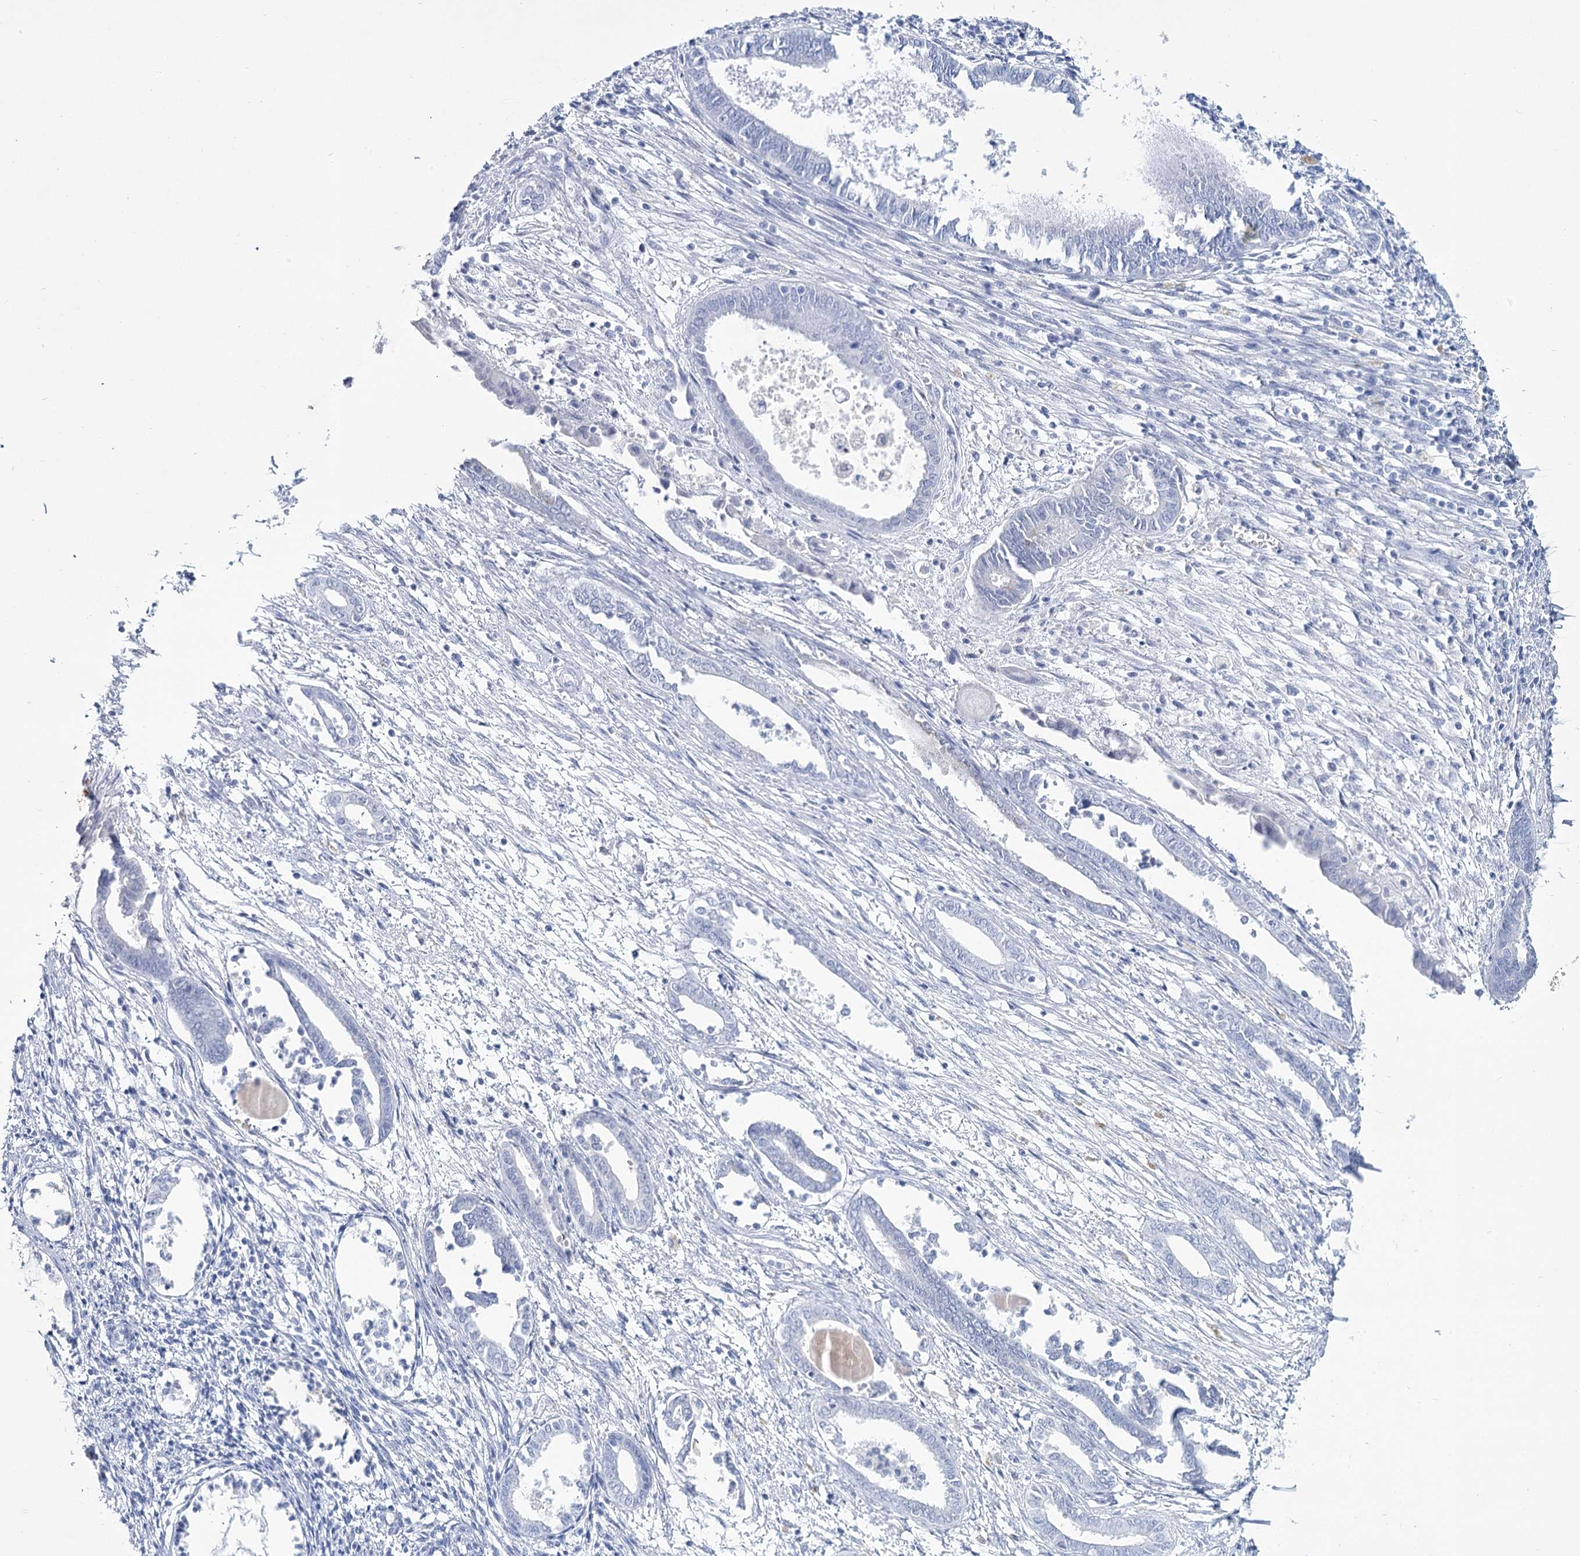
{"staining": {"intensity": "negative", "quantity": "none", "location": "none"}, "tissue": "endometrium", "cell_type": "Cells in endometrial stroma", "image_type": "normal", "snomed": [{"axis": "morphology", "description": "Normal tissue, NOS"}, {"axis": "topography", "description": "Endometrium"}], "caption": "IHC micrograph of benign endometrium: human endometrium stained with DAB reveals no significant protein staining in cells in endometrial stroma.", "gene": "RNF186", "patient": {"sex": "female", "age": 56}}